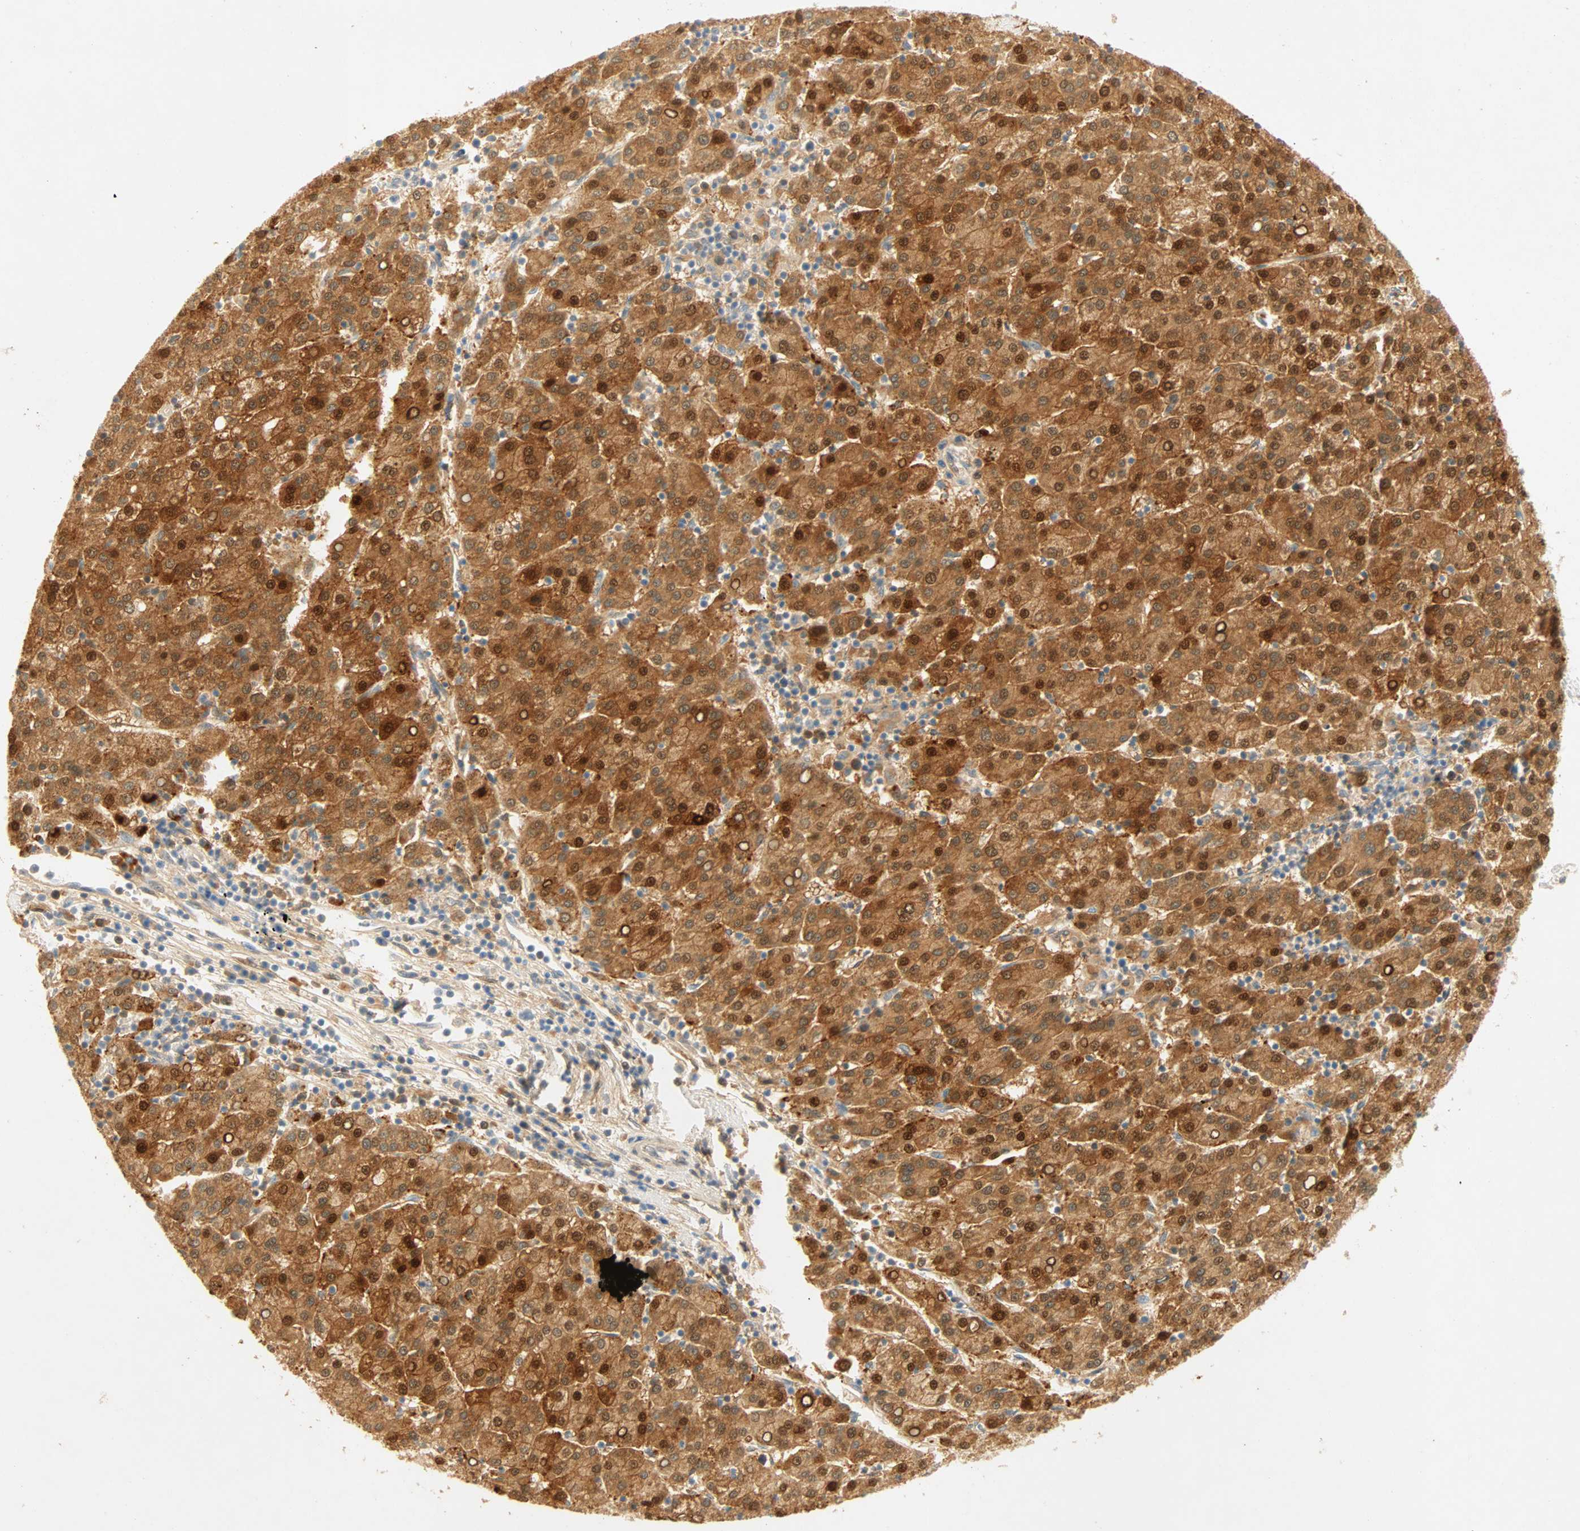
{"staining": {"intensity": "strong", "quantity": ">75%", "location": "cytoplasmic/membranous"}, "tissue": "liver cancer", "cell_type": "Tumor cells", "image_type": "cancer", "snomed": [{"axis": "morphology", "description": "Carcinoma, Hepatocellular, NOS"}, {"axis": "topography", "description": "Liver"}], "caption": "Immunohistochemical staining of liver cancer (hepatocellular carcinoma) reveals high levels of strong cytoplasmic/membranous protein staining in about >75% of tumor cells. The protein is stained brown, and the nuclei are stained in blue (DAB (3,3'-diaminobenzidine) IHC with brightfield microscopy, high magnification).", "gene": "SELENBP1", "patient": {"sex": "female", "age": 58}}